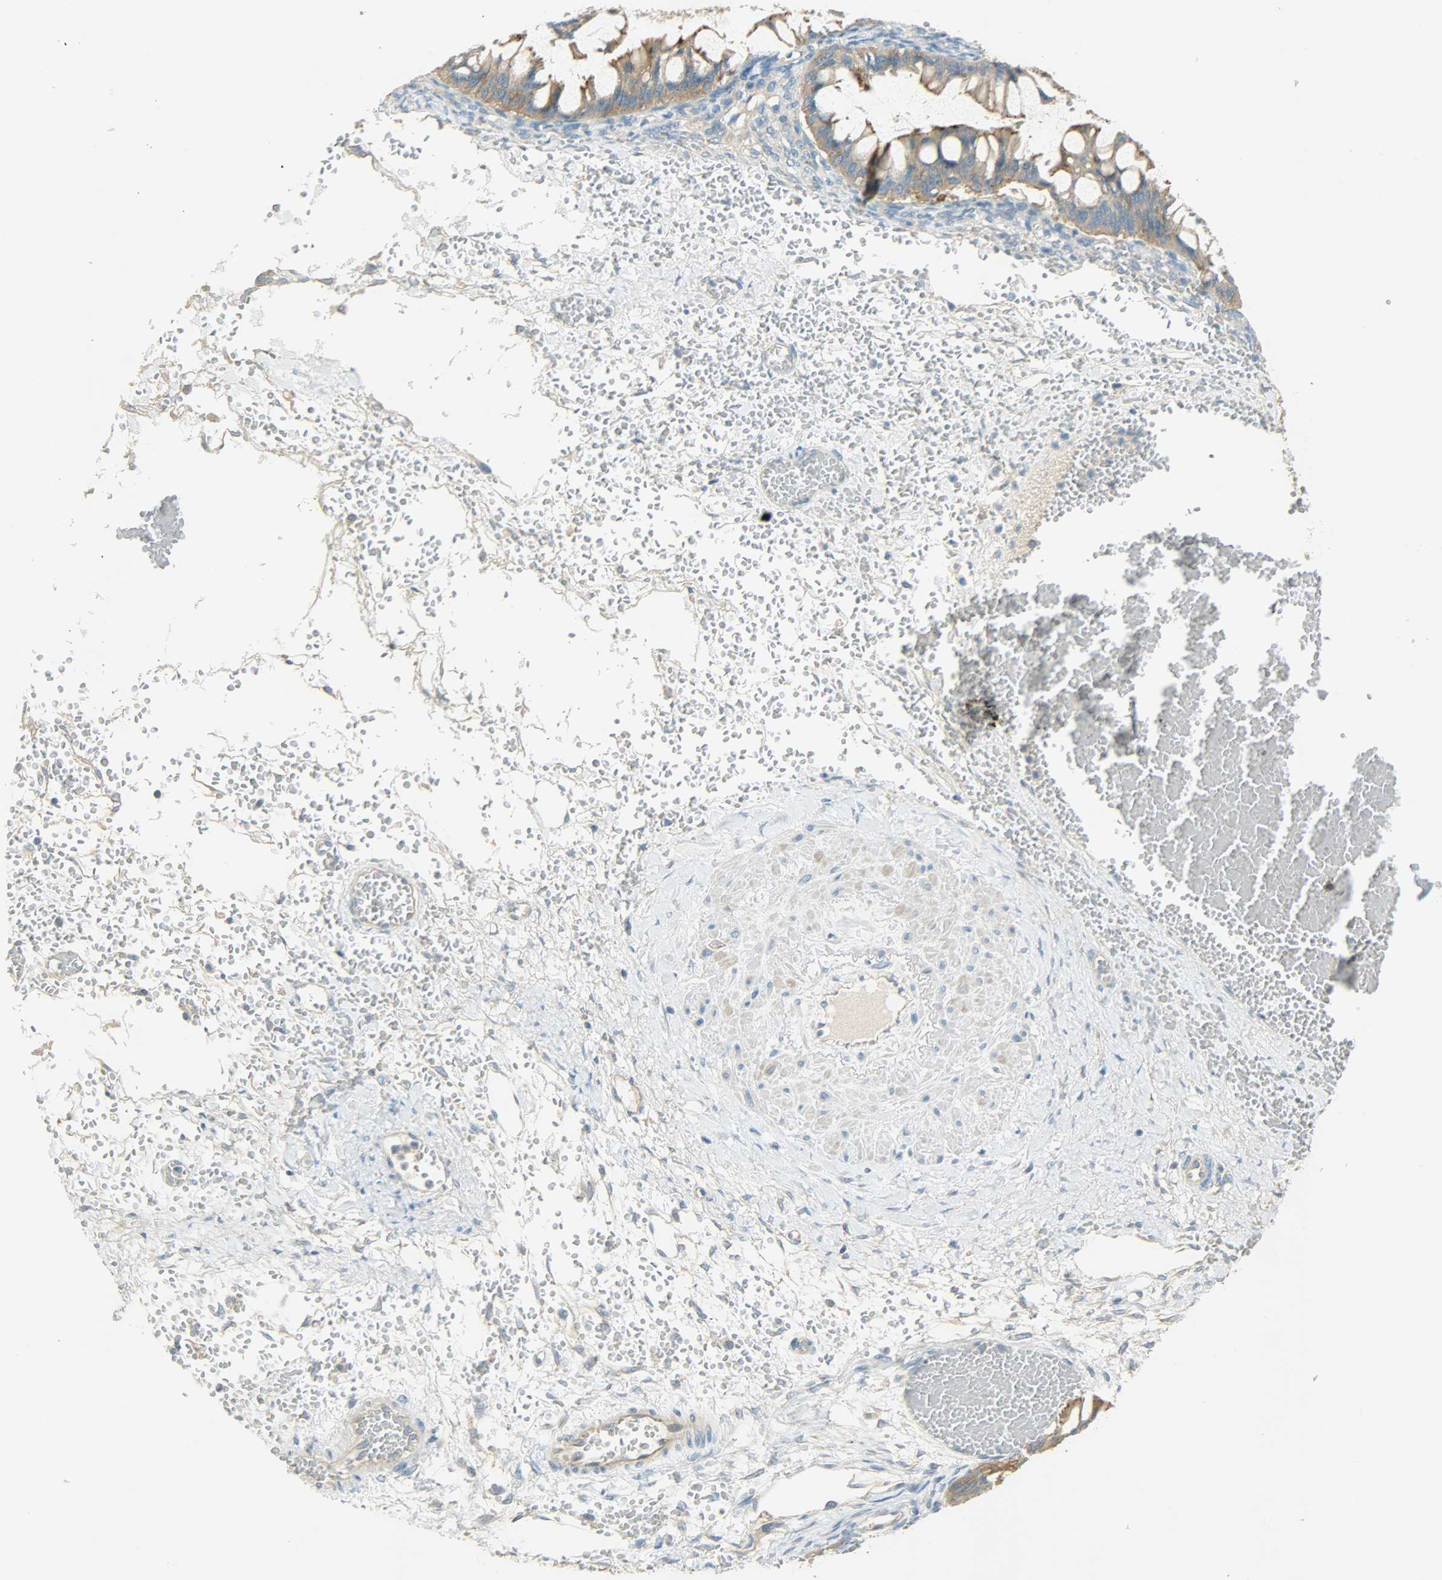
{"staining": {"intensity": "strong", "quantity": ">75%", "location": "cytoplasmic/membranous"}, "tissue": "ovarian cancer", "cell_type": "Tumor cells", "image_type": "cancer", "snomed": [{"axis": "morphology", "description": "Cystadenocarcinoma, mucinous, NOS"}, {"axis": "topography", "description": "Ovary"}], "caption": "Immunohistochemistry of human ovarian cancer (mucinous cystadenocarcinoma) reveals high levels of strong cytoplasmic/membranous positivity in about >75% of tumor cells.", "gene": "DSG2", "patient": {"sex": "female", "age": 73}}